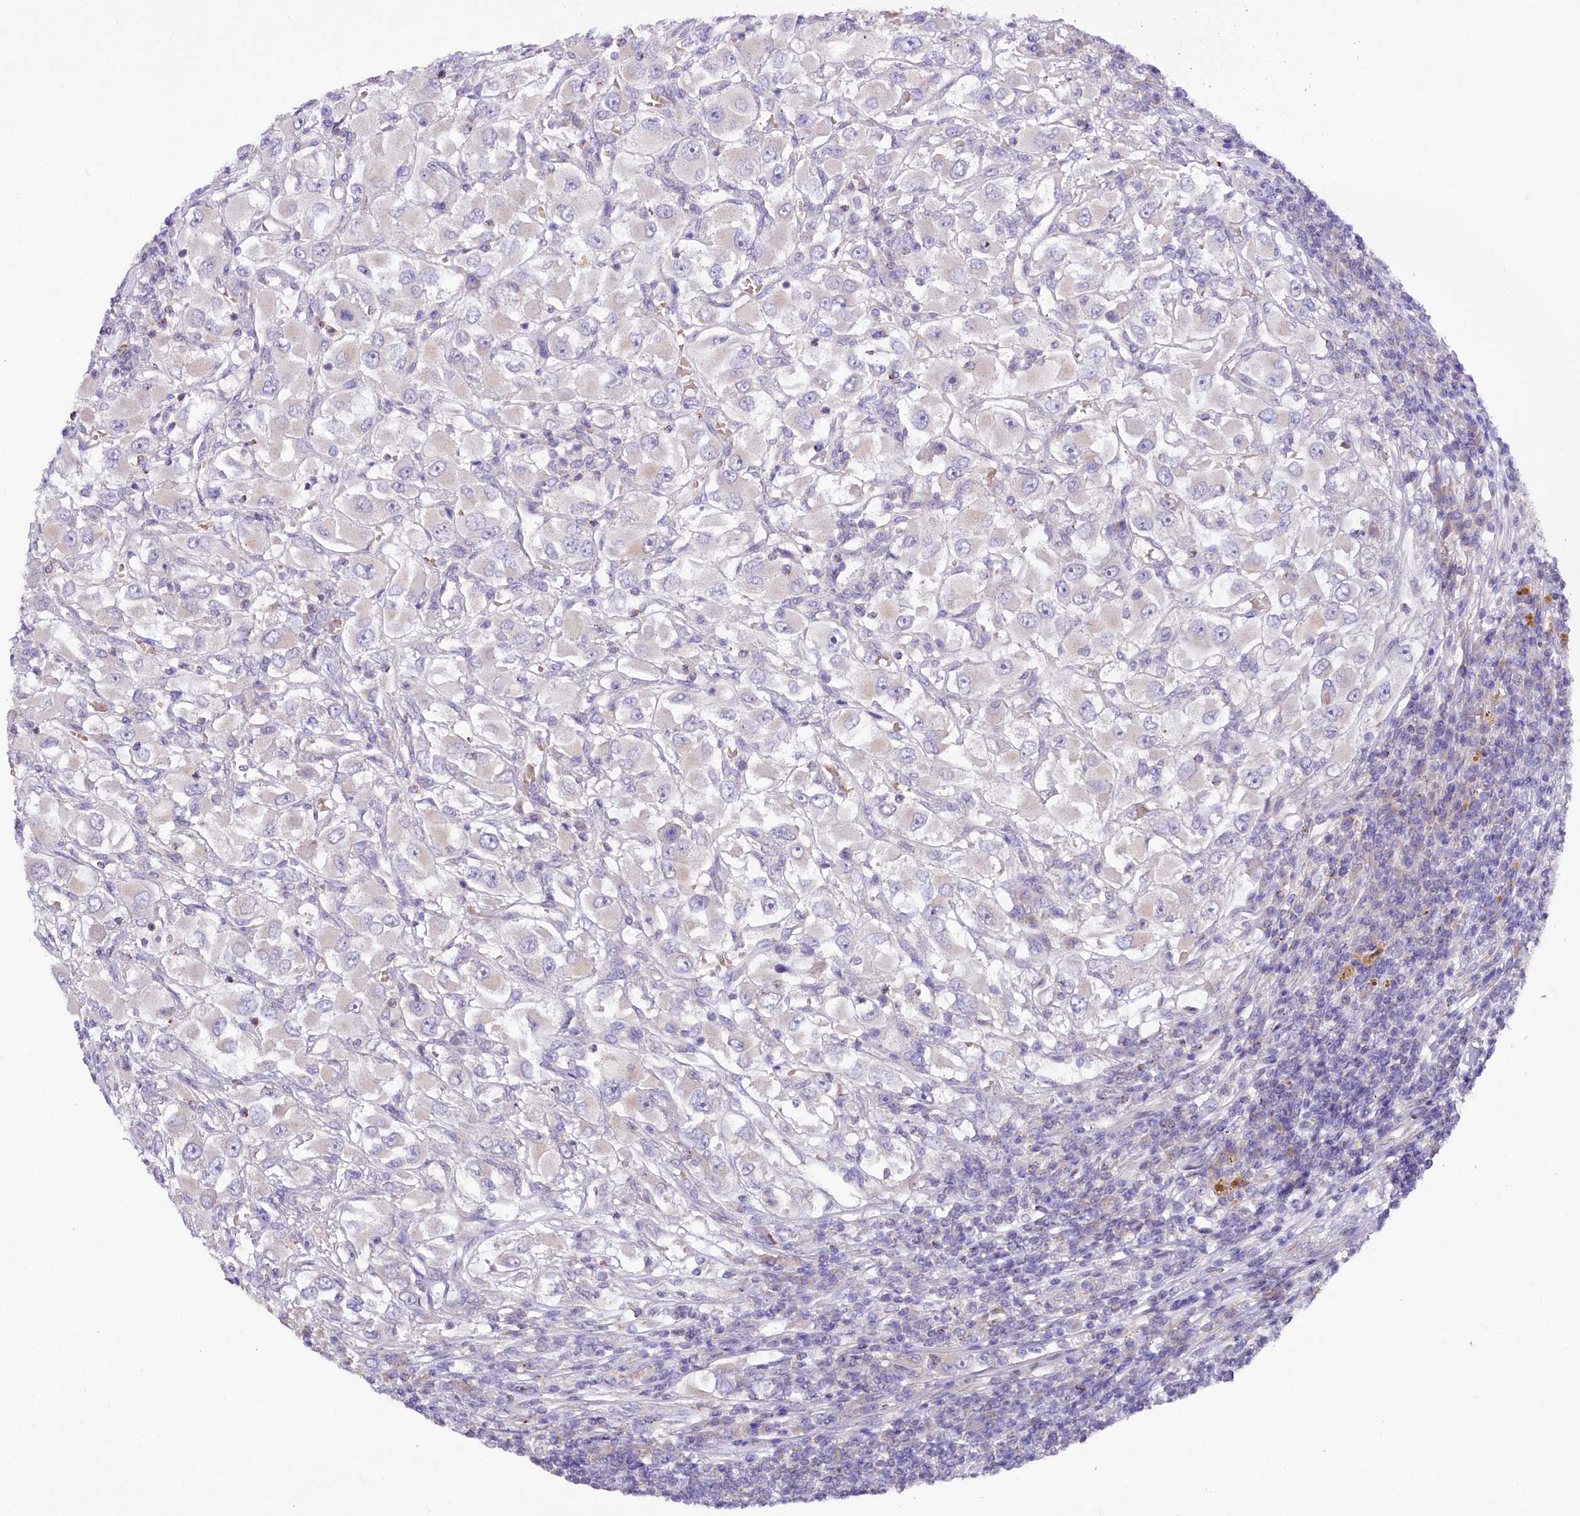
{"staining": {"intensity": "negative", "quantity": "none", "location": "none"}, "tissue": "renal cancer", "cell_type": "Tumor cells", "image_type": "cancer", "snomed": [{"axis": "morphology", "description": "Adenocarcinoma, NOS"}, {"axis": "topography", "description": "Kidney"}], "caption": "Immunohistochemistry (IHC) of human renal cancer (adenocarcinoma) exhibits no expression in tumor cells.", "gene": "ZNF45", "patient": {"sex": "female", "age": 52}}